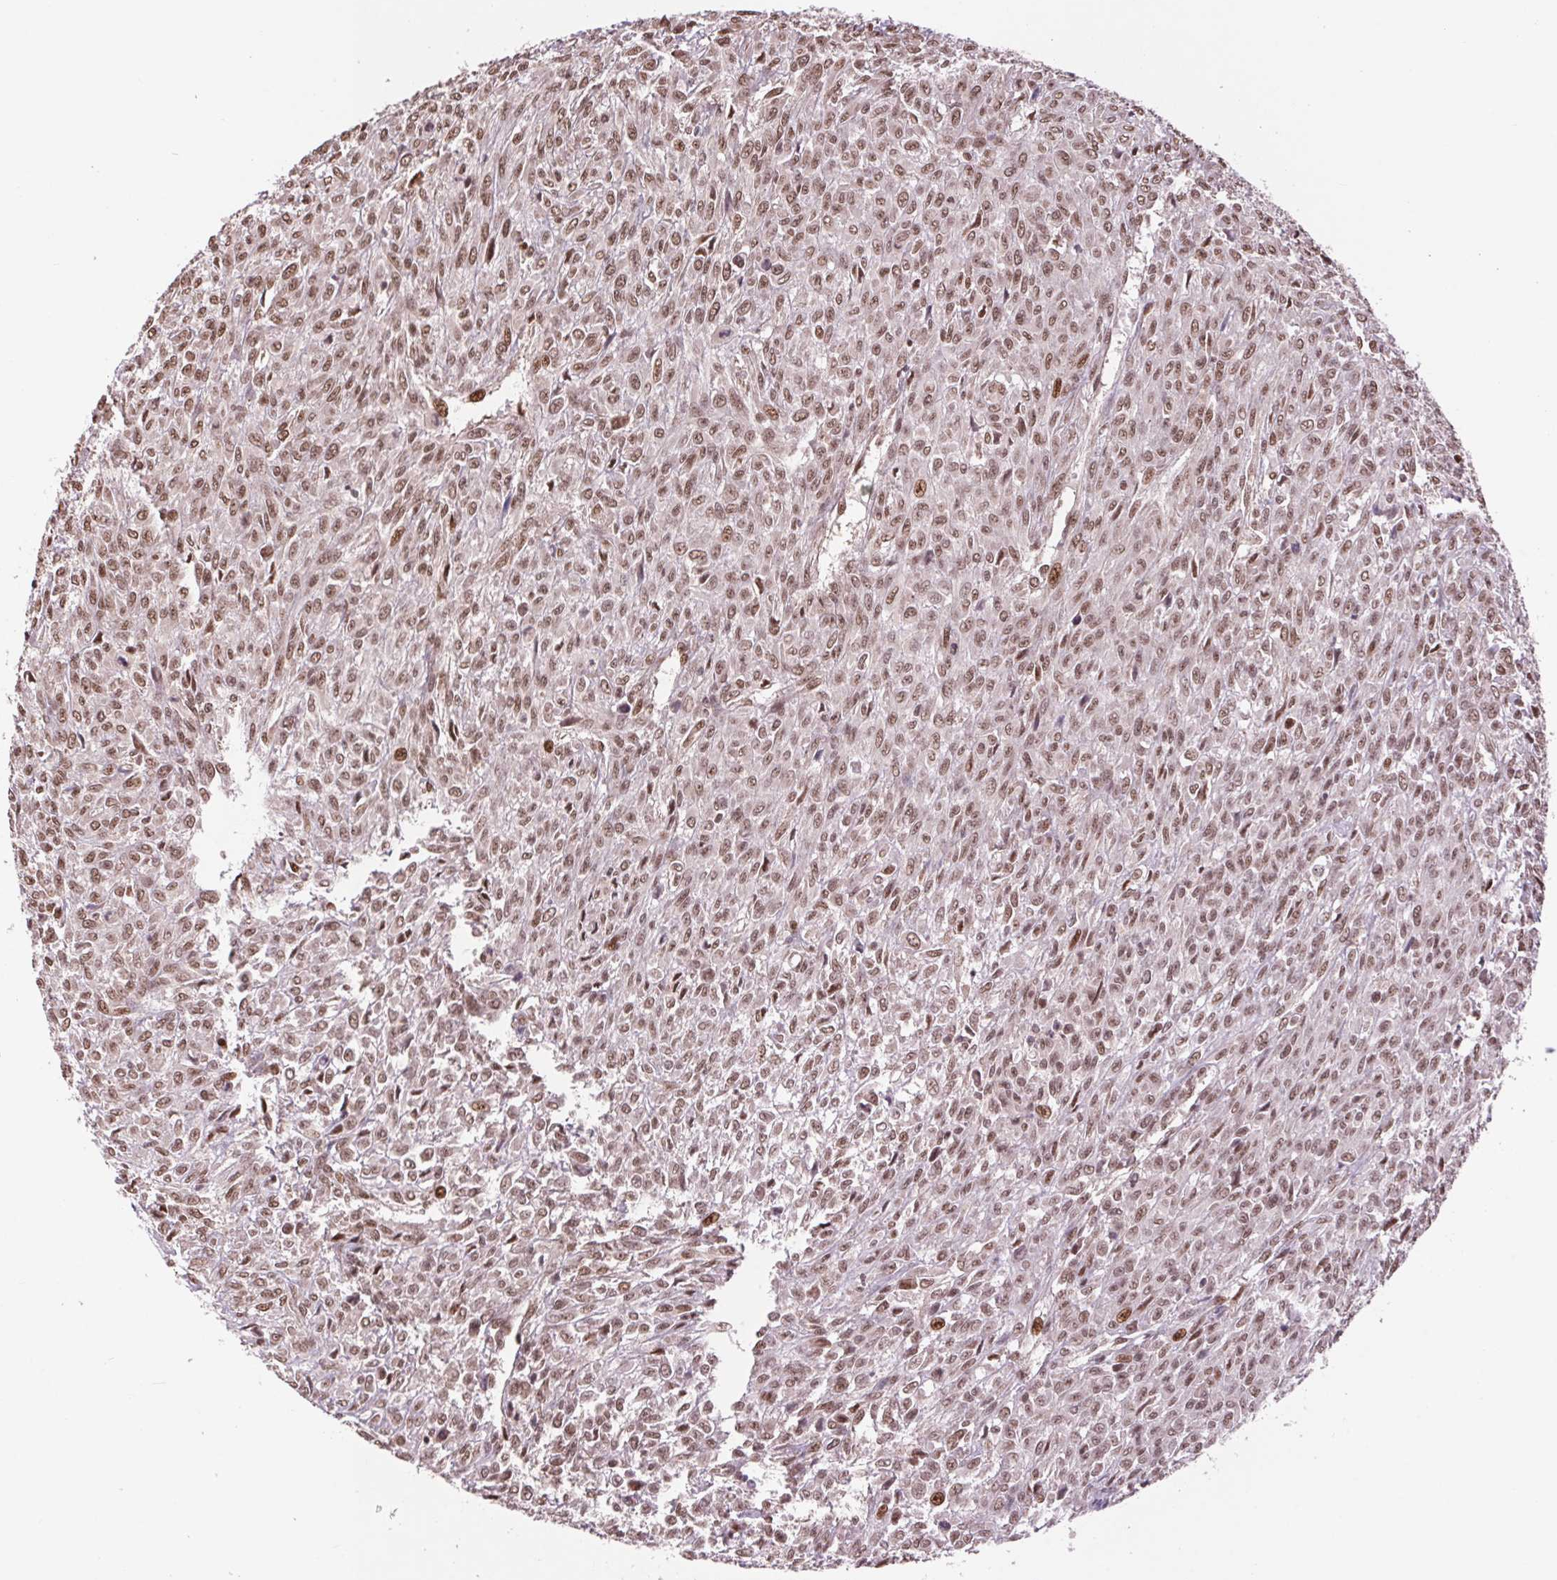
{"staining": {"intensity": "moderate", "quantity": ">75%", "location": "nuclear"}, "tissue": "renal cancer", "cell_type": "Tumor cells", "image_type": "cancer", "snomed": [{"axis": "morphology", "description": "Adenocarcinoma, NOS"}, {"axis": "topography", "description": "Kidney"}], "caption": "Tumor cells show moderate nuclear positivity in approximately >75% of cells in adenocarcinoma (renal). Immunohistochemistry (ihc) stains the protein in brown and the nuclei are stained blue.", "gene": "RAD23A", "patient": {"sex": "male", "age": 58}}